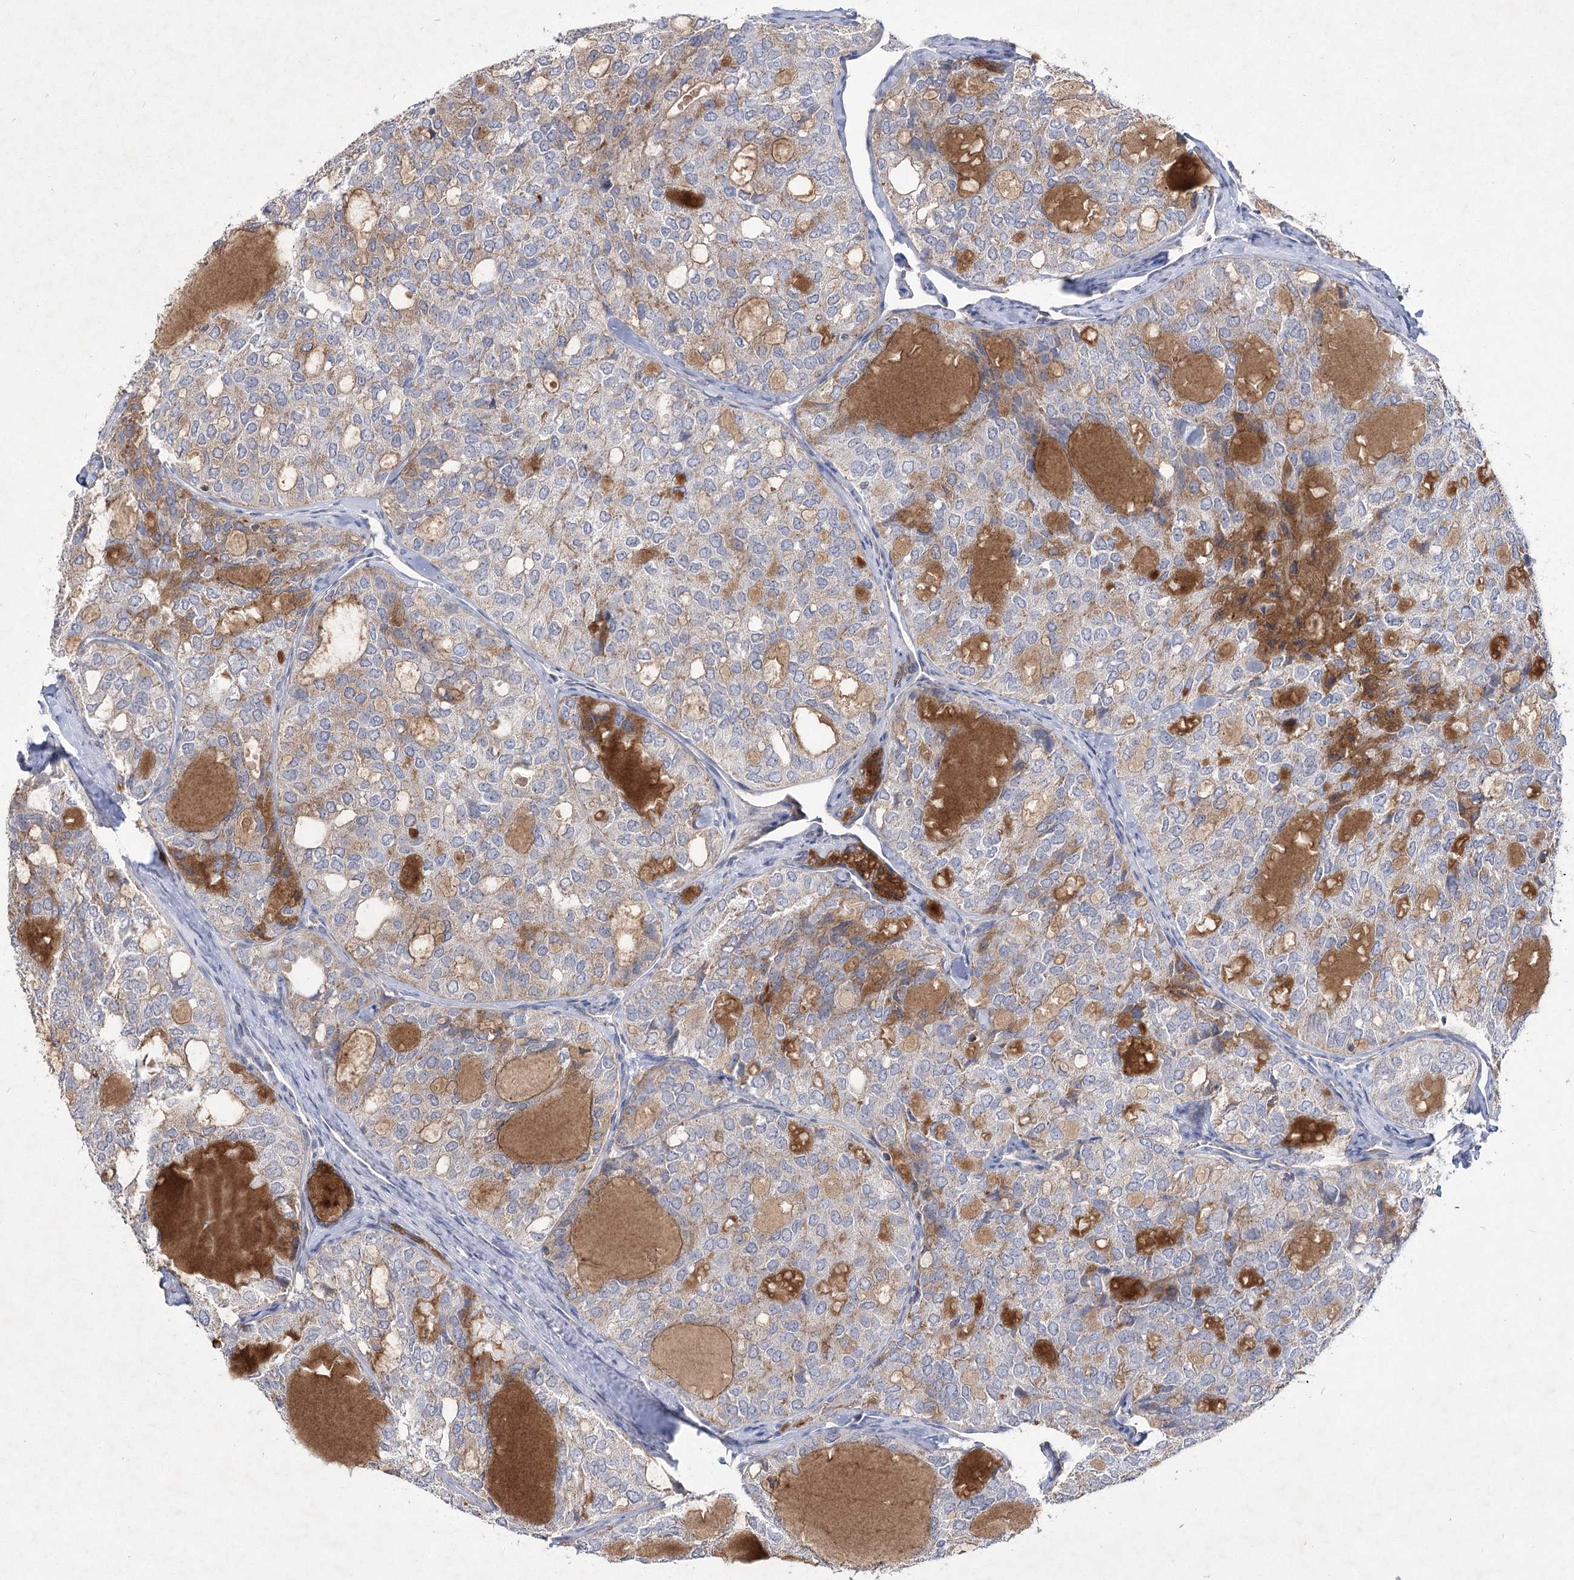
{"staining": {"intensity": "weak", "quantity": "25%-75%", "location": "cytoplasmic/membranous"}, "tissue": "thyroid cancer", "cell_type": "Tumor cells", "image_type": "cancer", "snomed": [{"axis": "morphology", "description": "Follicular adenoma carcinoma, NOS"}, {"axis": "topography", "description": "Thyroid gland"}], "caption": "A low amount of weak cytoplasmic/membranous expression is identified in approximately 25%-75% of tumor cells in follicular adenoma carcinoma (thyroid) tissue. (IHC, brightfield microscopy, high magnification).", "gene": "PDHB", "patient": {"sex": "male", "age": 75}}